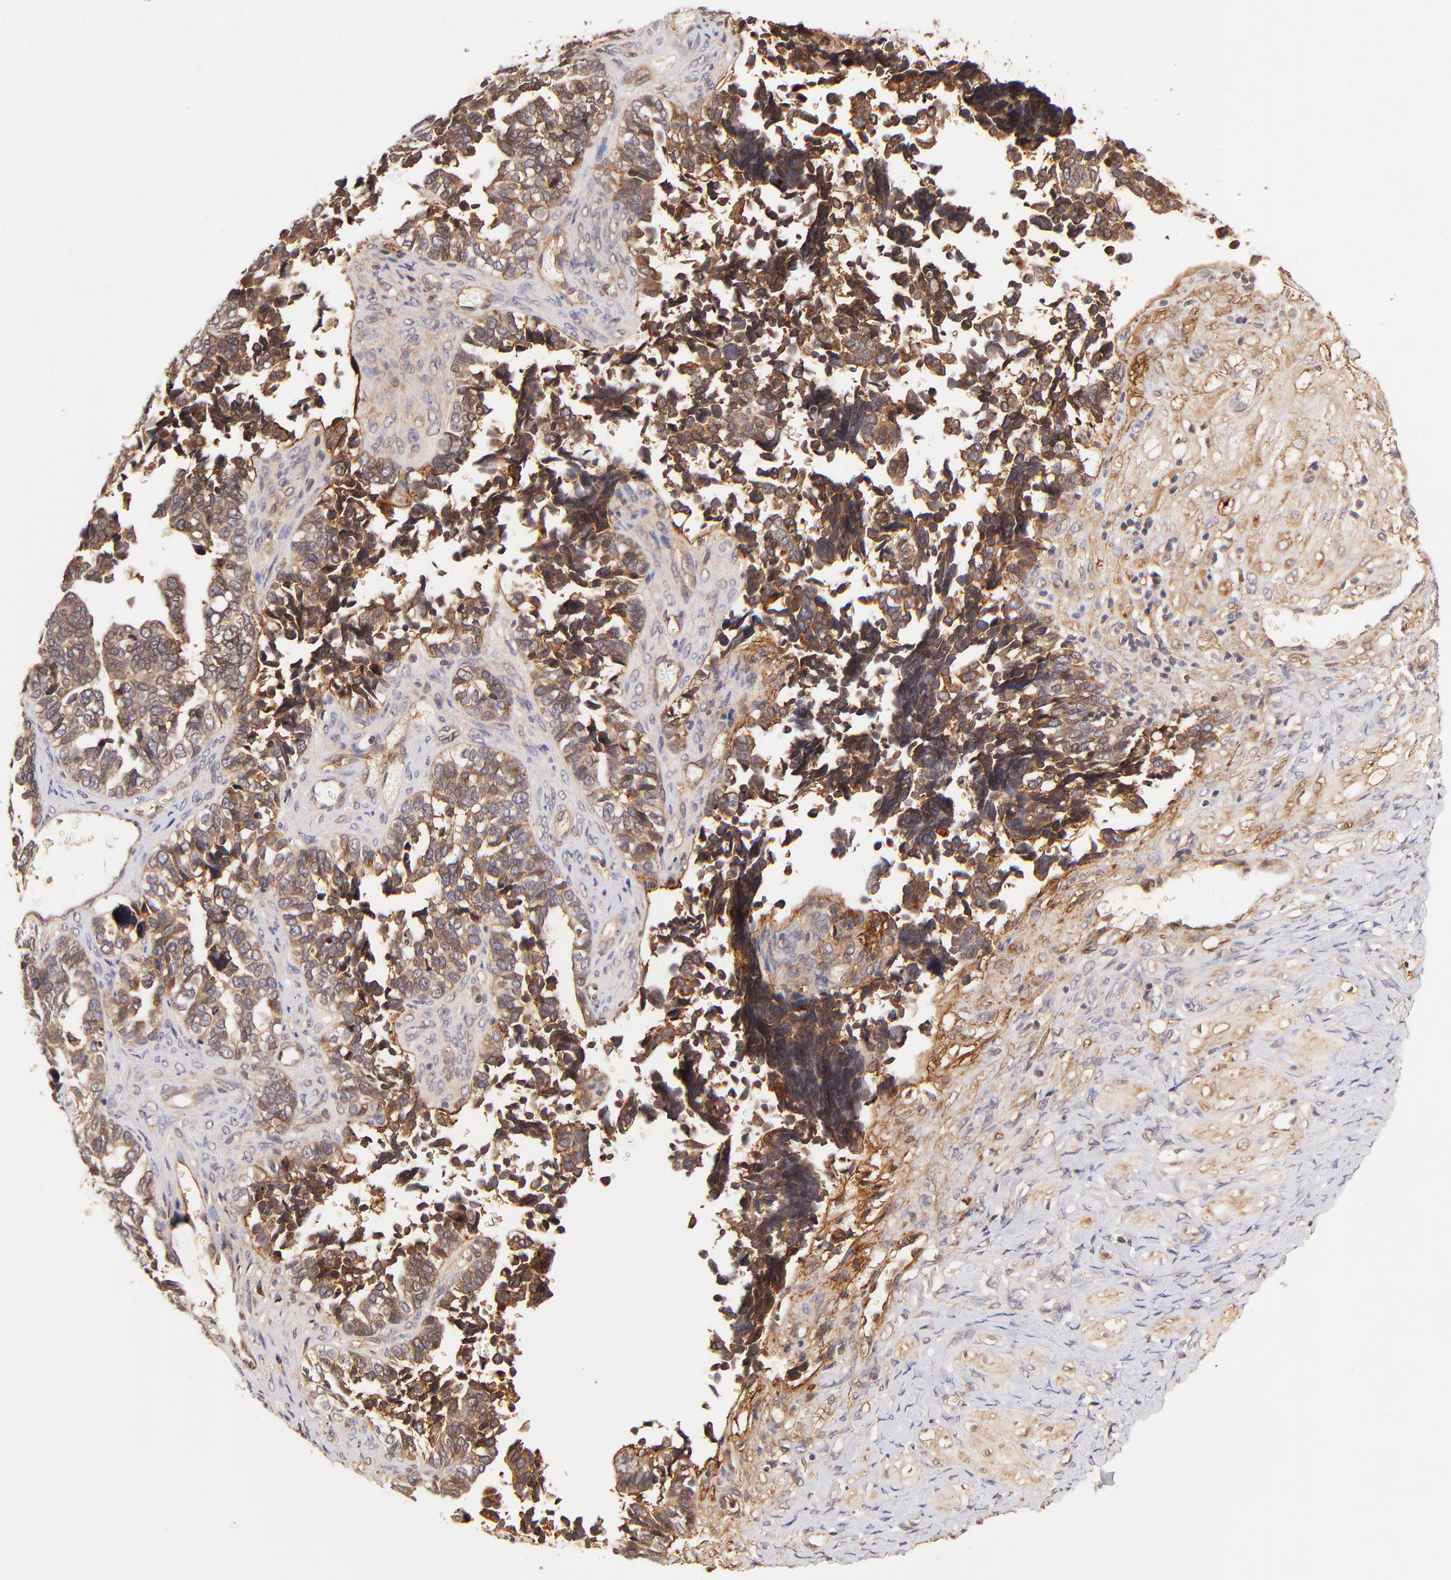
{"staining": {"intensity": "moderate", "quantity": ">75%", "location": "cytoplasmic/membranous"}, "tissue": "ovarian cancer", "cell_type": "Tumor cells", "image_type": "cancer", "snomed": [{"axis": "morphology", "description": "Cystadenocarcinoma, serous, NOS"}, {"axis": "topography", "description": "Ovary"}], "caption": "A micrograph of human ovarian serous cystadenocarcinoma stained for a protein displays moderate cytoplasmic/membranous brown staining in tumor cells. (DAB (3,3'-diaminobenzidine) IHC, brown staining for protein, blue staining for nuclei).", "gene": "ITGB1", "patient": {"sex": "female", "age": 77}}